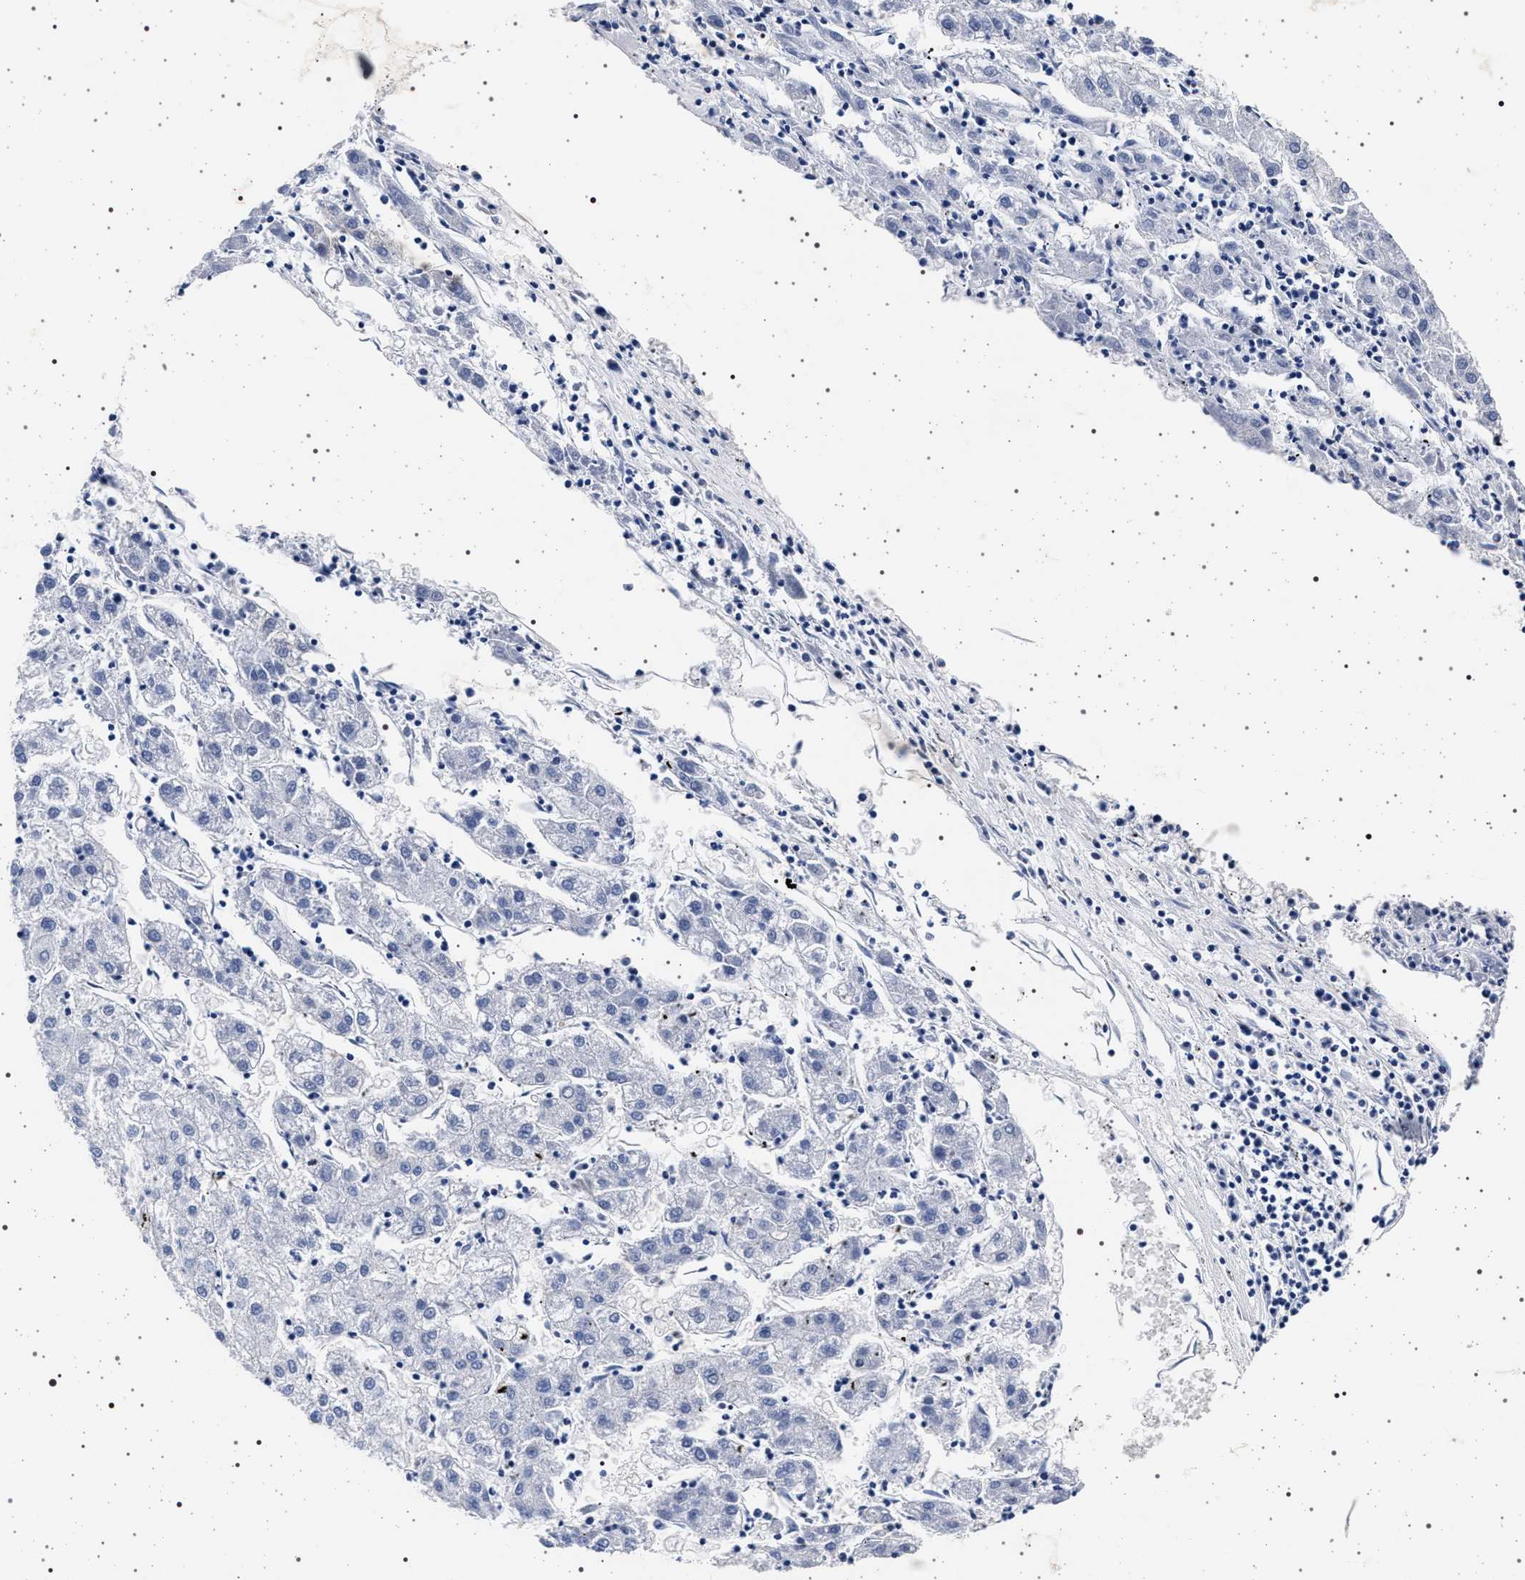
{"staining": {"intensity": "negative", "quantity": "none", "location": "none"}, "tissue": "liver cancer", "cell_type": "Tumor cells", "image_type": "cancer", "snomed": [{"axis": "morphology", "description": "Carcinoma, Hepatocellular, NOS"}, {"axis": "topography", "description": "Liver"}], "caption": "This micrograph is of hepatocellular carcinoma (liver) stained with IHC to label a protein in brown with the nuclei are counter-stained blue. There is no positivity in tumor cells. The staining was performed using DAB to visualize the protein expression in brown, while the nuclei were stained in blue with hematoxylin (Magnification: 20x).", "gene": "SLC9A1", "patient": {"sex": "male", "age": 72}}